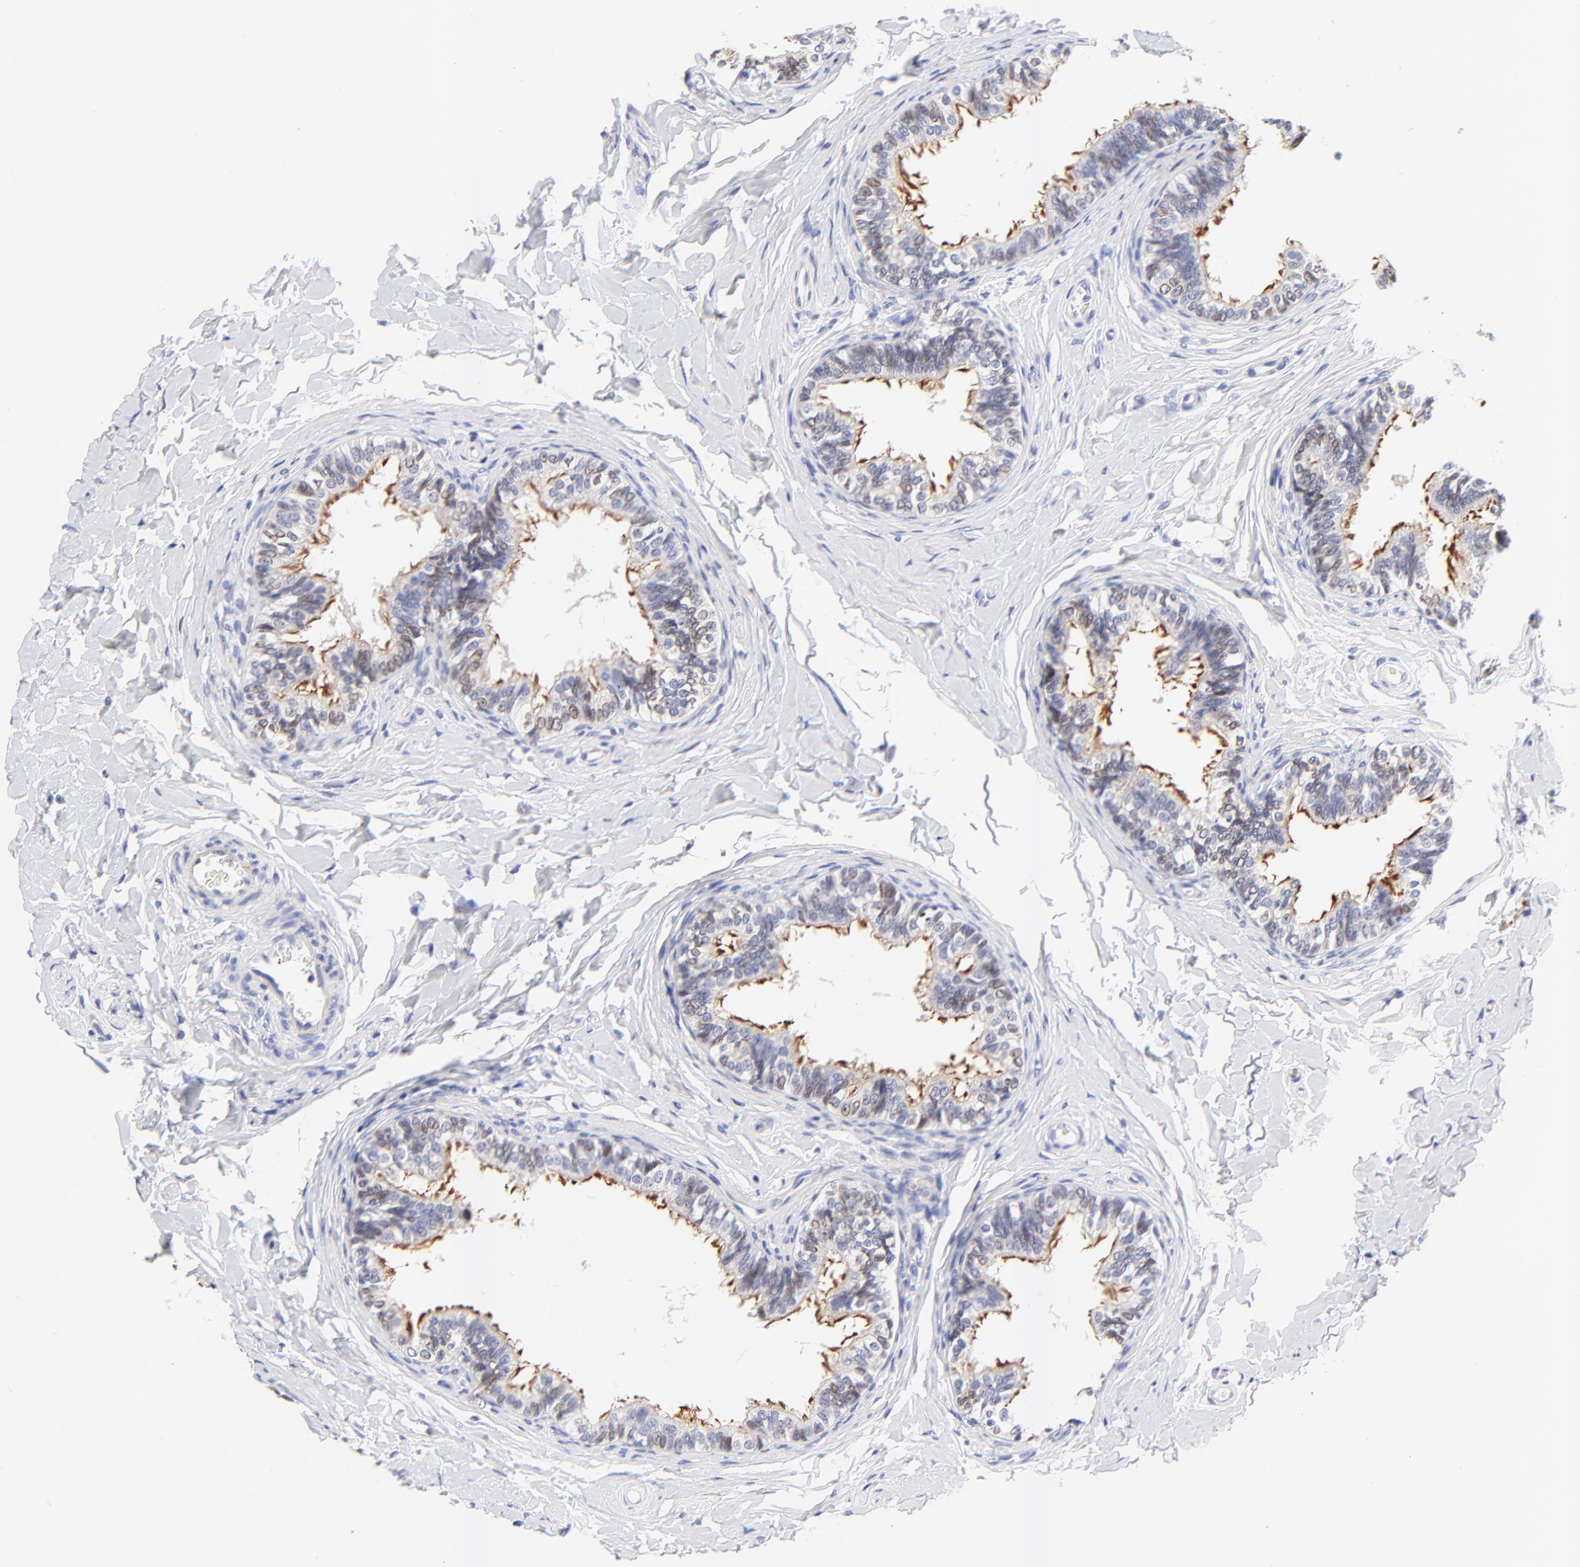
{"staining": {"intensity": "moderate", "quantity": ">75%", "location": "cytoplasmic/membranous"}, "tissue": "epididymis", "cell_type": "Glandular cells", "image_type": "normal", "snomed": [{"axis": "morphology", "description": "Normal tissue, NOS"}, {"axis": "topography", "description": "Epididymis"}], "caption": "About >75% of glandular cells in normal epididymis display moderate cytoplasmic/membranous protein positivity as visualized by brown immunohistochemical staining.", "gene": "FAM117B", "patient": {"sex": "male", "age": 26}}